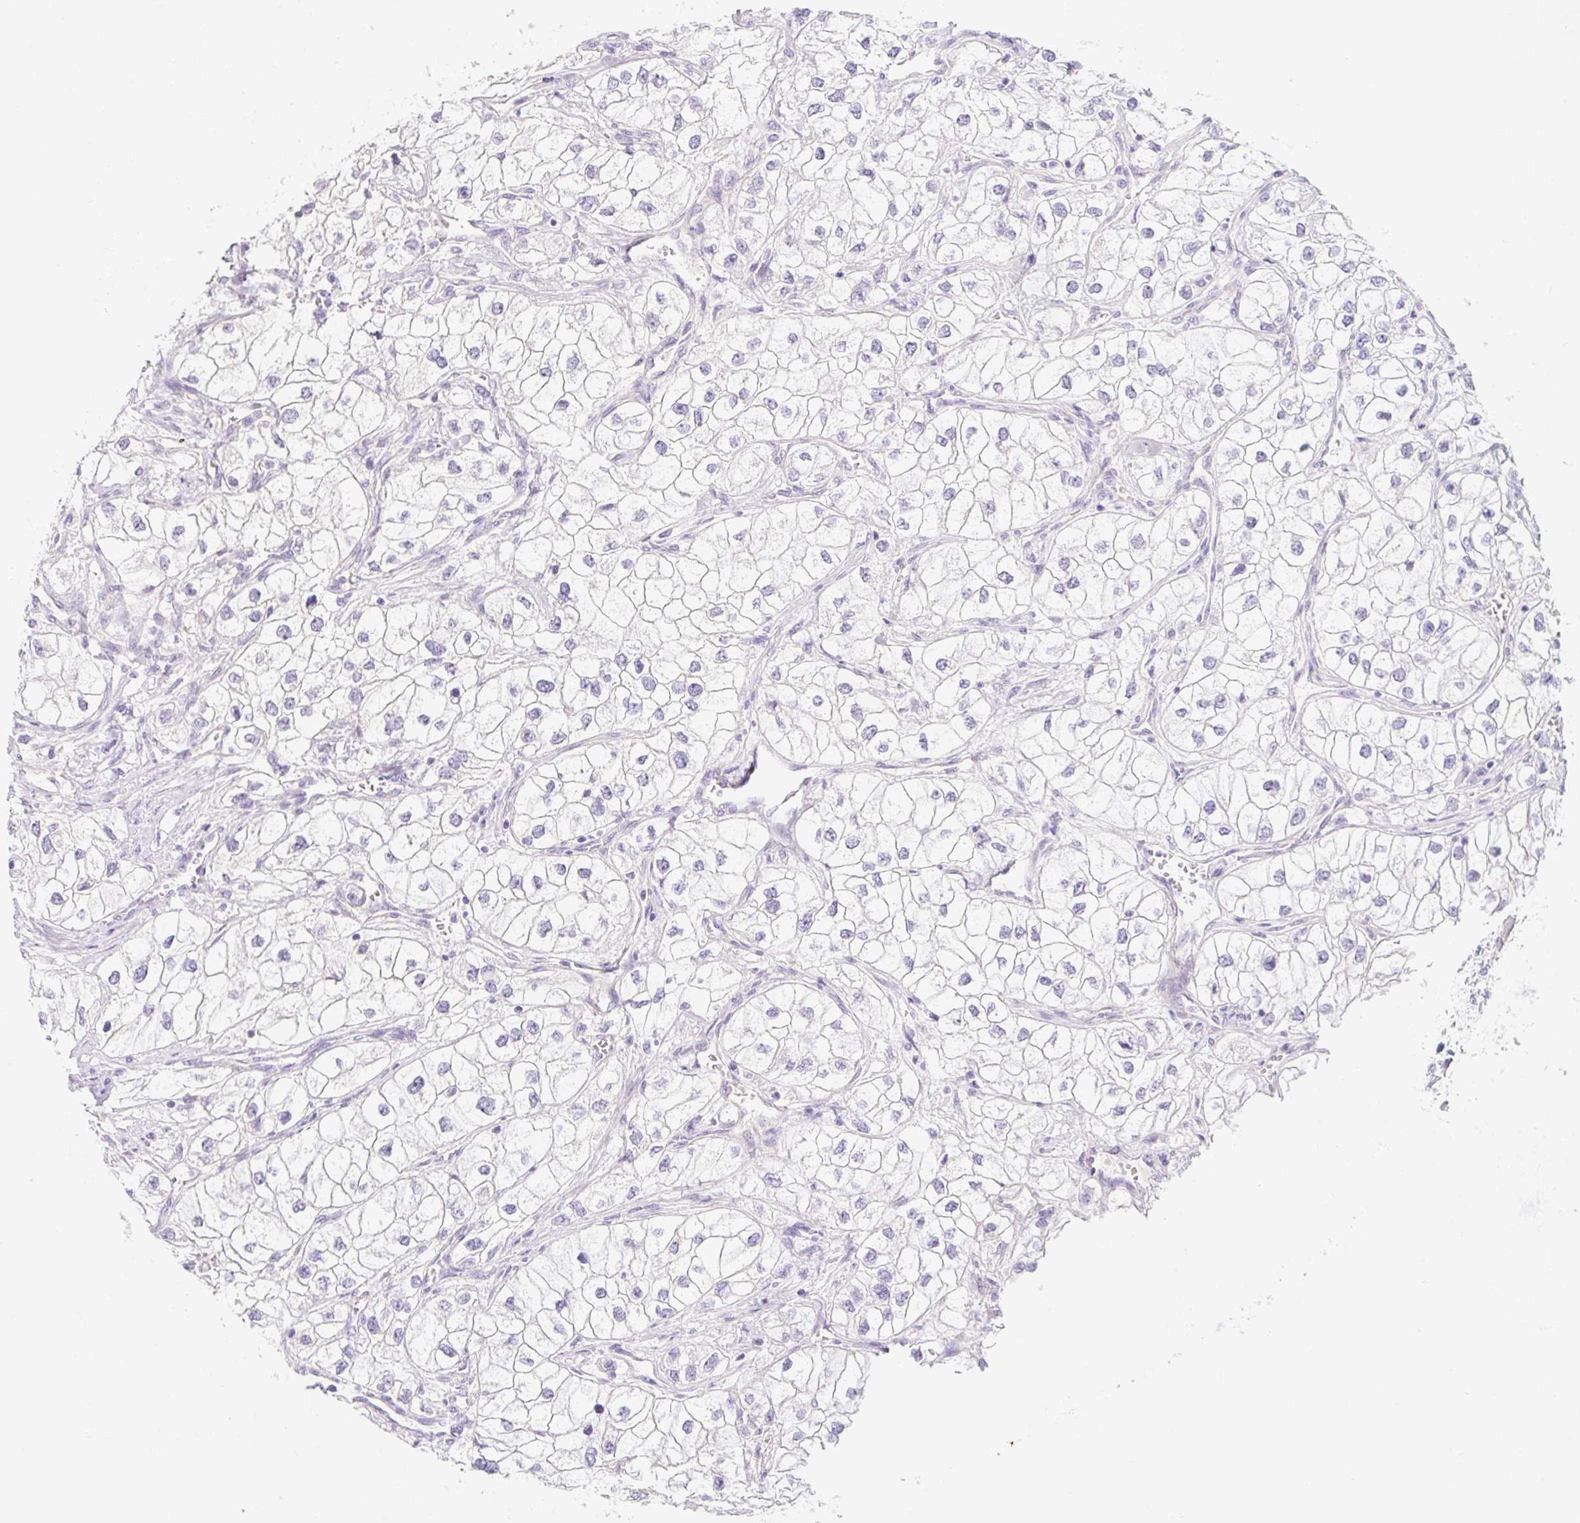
{"staining": {"intensity": "negative", "quantity": "none", "location": "none"}, "tissue": "renal cancer", "cell_type": "Tumor cells", "image_type": "cancer", "snomed": [{"axis": "morphology", "description": "Adenocarcinoma, NOS"}, {"axis": "topography", "description": "Kidney"}], "caption": "The photomicrograph demonstrates no staining of tumor cells in renal adenocarcinoma.", "gene": "LYVE1", "patient": {"sex": "male", "age": 59}}